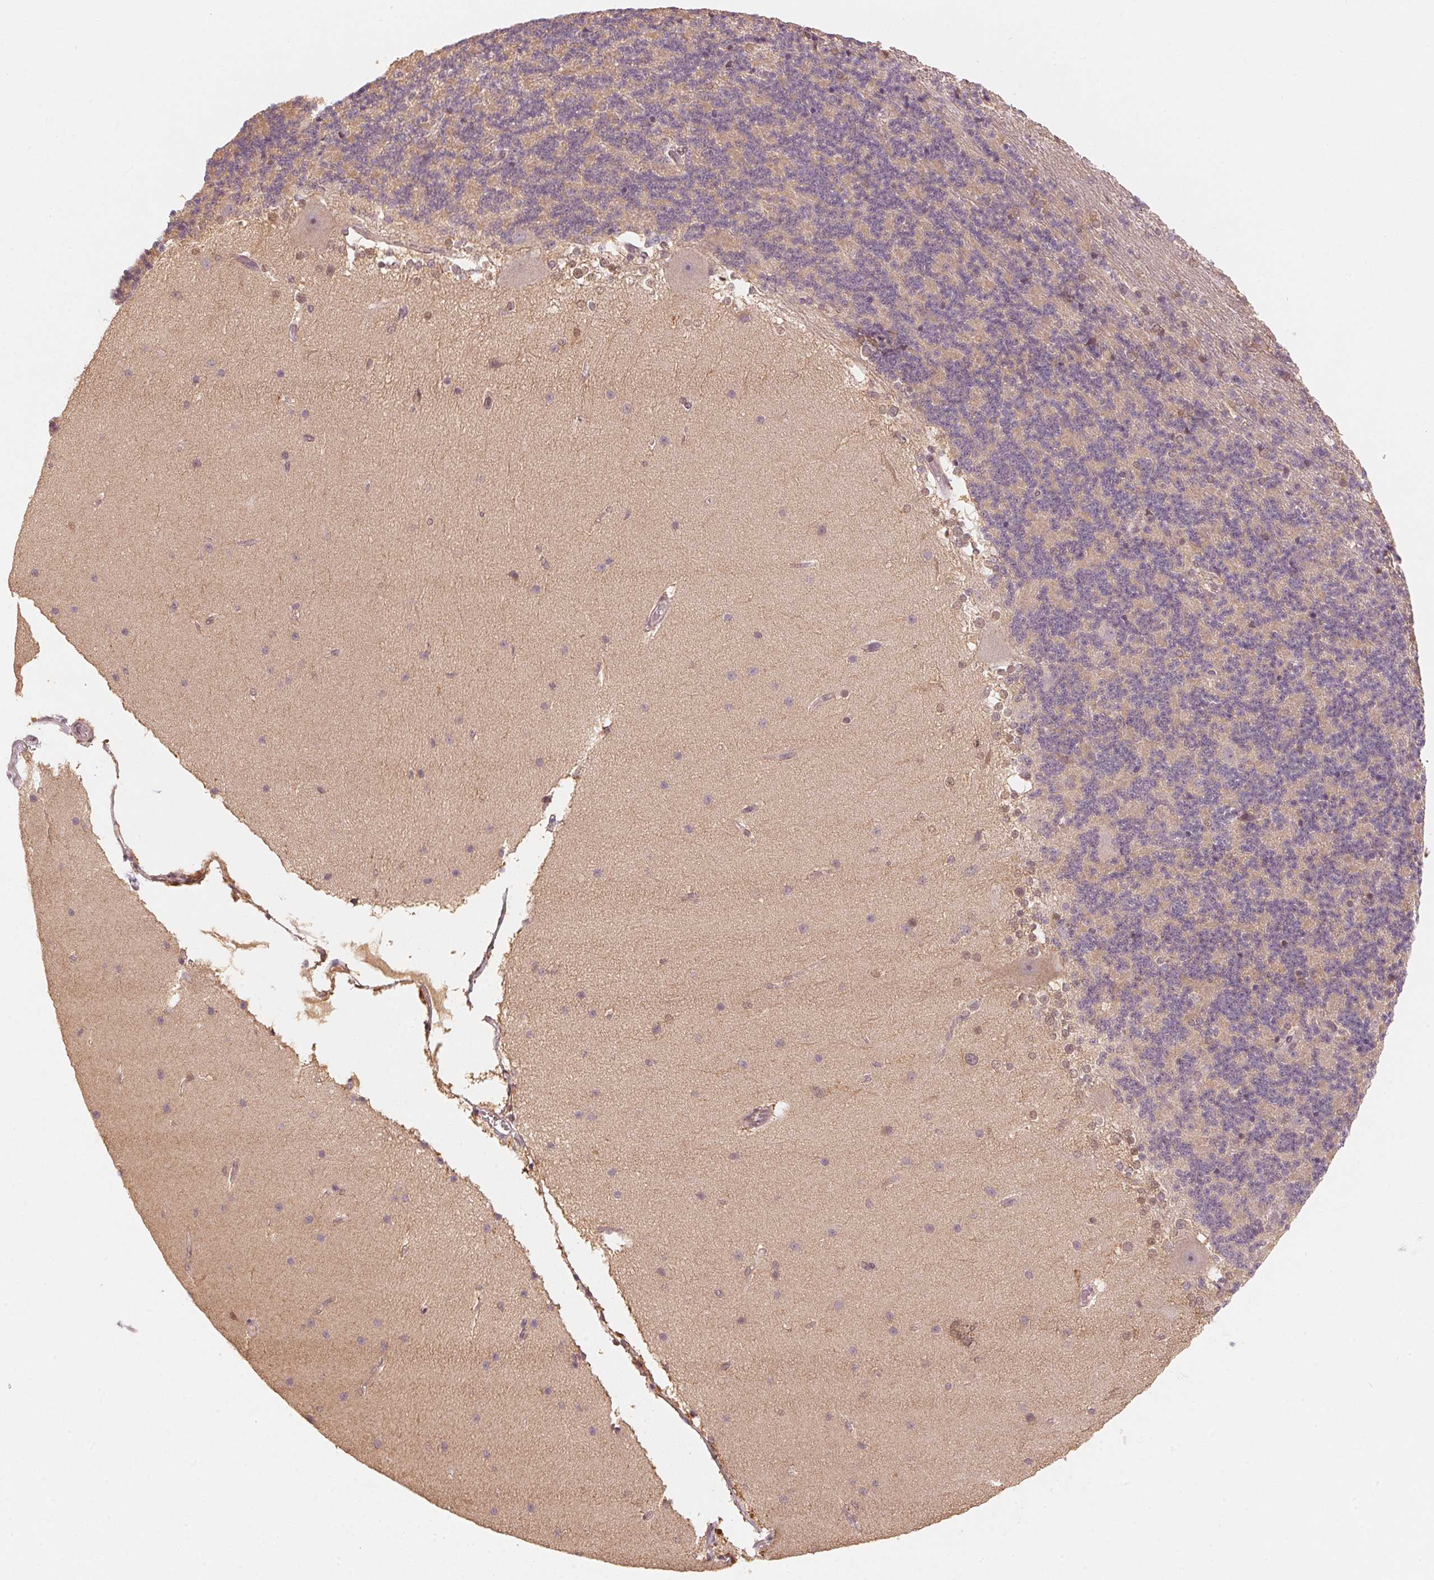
{"staining": {"intensity": "negative", "quantity": "none", "location": "none"}, "tissue": "cerebellum", "cell_type": "Cells in granular layer", "image_type": "normal", "snomed": [{"axis": "morphology", "description": "Normal tissue, NOS"}, {"axis": "topography", "description": "Cerebellum"}], "caption": "This is a photomicrograph of immunohistochemistry (IHC) staining of benign cerebellum, which shows no expression in cells in granular layer.", "gene": "C2orf73", "patient": {"sex": "female", "age": 19}}